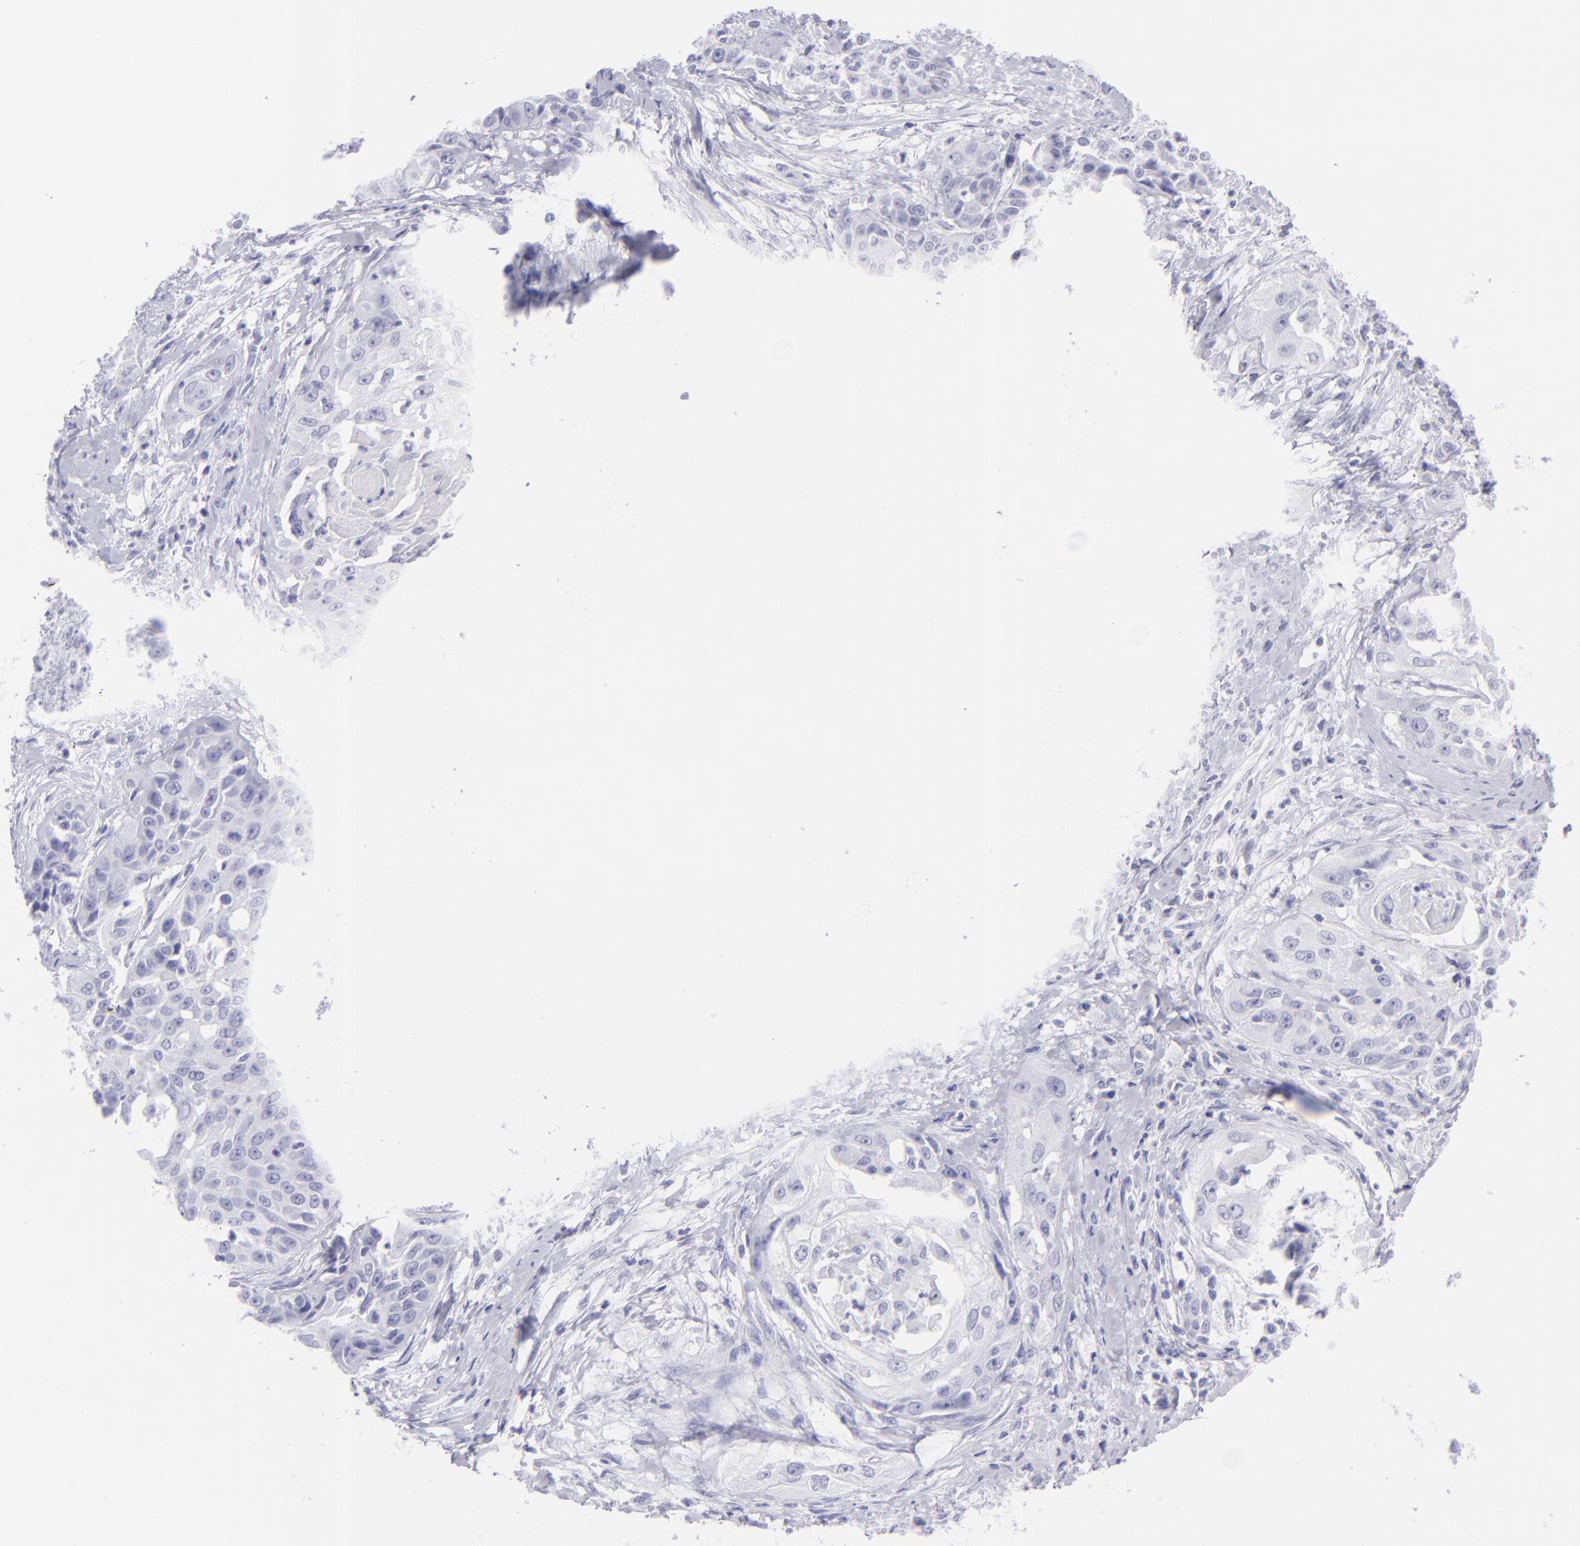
{"staining": {"intensity": "negative", "quantity": "none", "location": "none"}, "tissue": "cervical cancer", "cell_type": "Tumor cells", "image_type": "cancer", "snomed": [{"axis": "morphology", "description": "Squamous cell carcinoma, NOS"}, {"axis": "topography", "description": "Cervix"}], "caption": "Cervical cancer was stained to show a protein in brown. There is no significant expression in tumor cells.", "gene": "SLC1A3", "patient": {"sex": "female", "age": 64}}